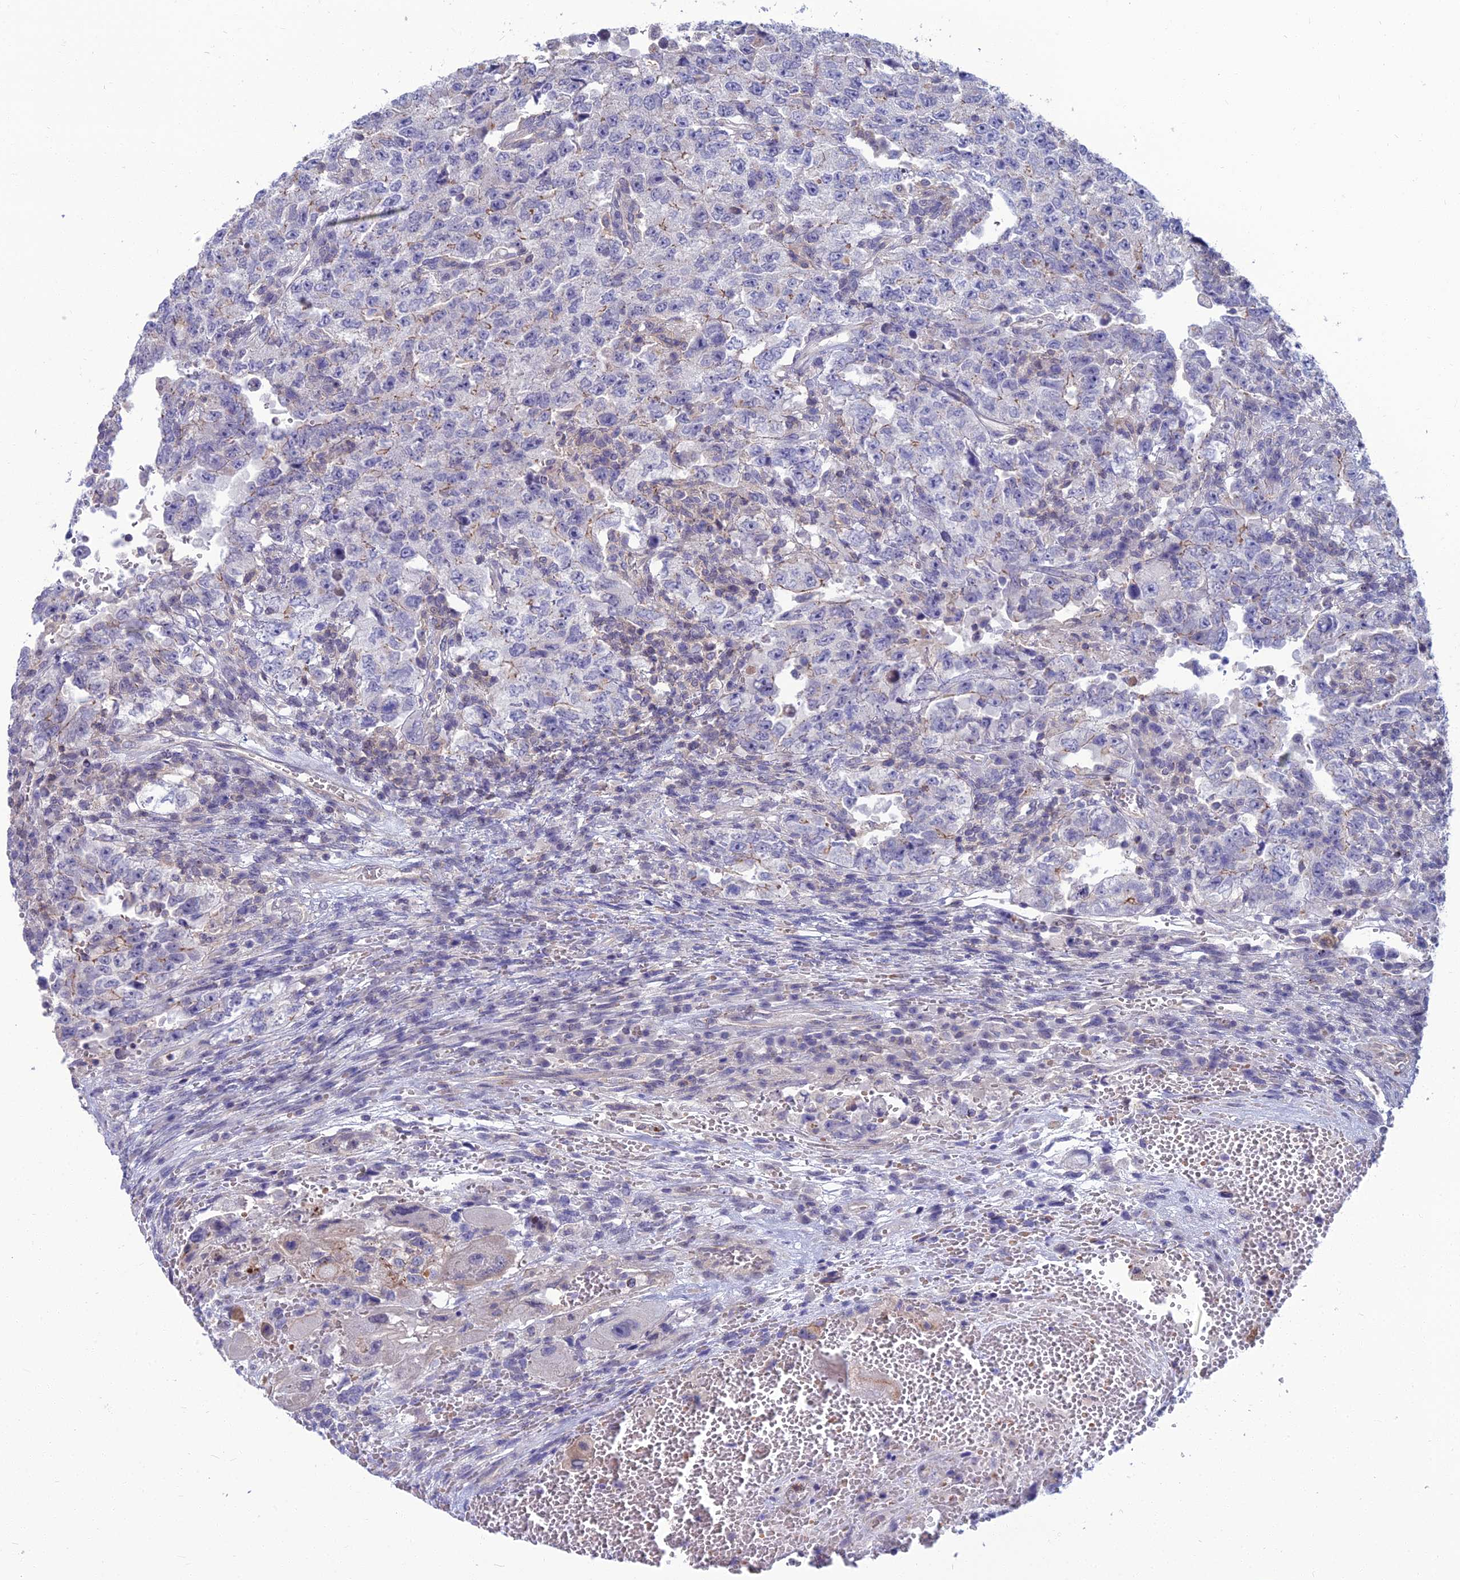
{"staining": {"intensity": "negative", "quantity": "none", "location": "none"}, "tissue": "testis cancer", "cell_type": "Tumor cells", "image_type": "cancer", "snomed": [{"axis": "morphology", "description": "Carcinoma, Embryonal, NOS"}, {"axis": "topography", "description": "Testis"}], "caption": "Testis cancer was stained to show a protein in brown. There is no significant staining in tumor cells.", "gene": "OPA3", "patient": {"sex": "male", "age": 26}}